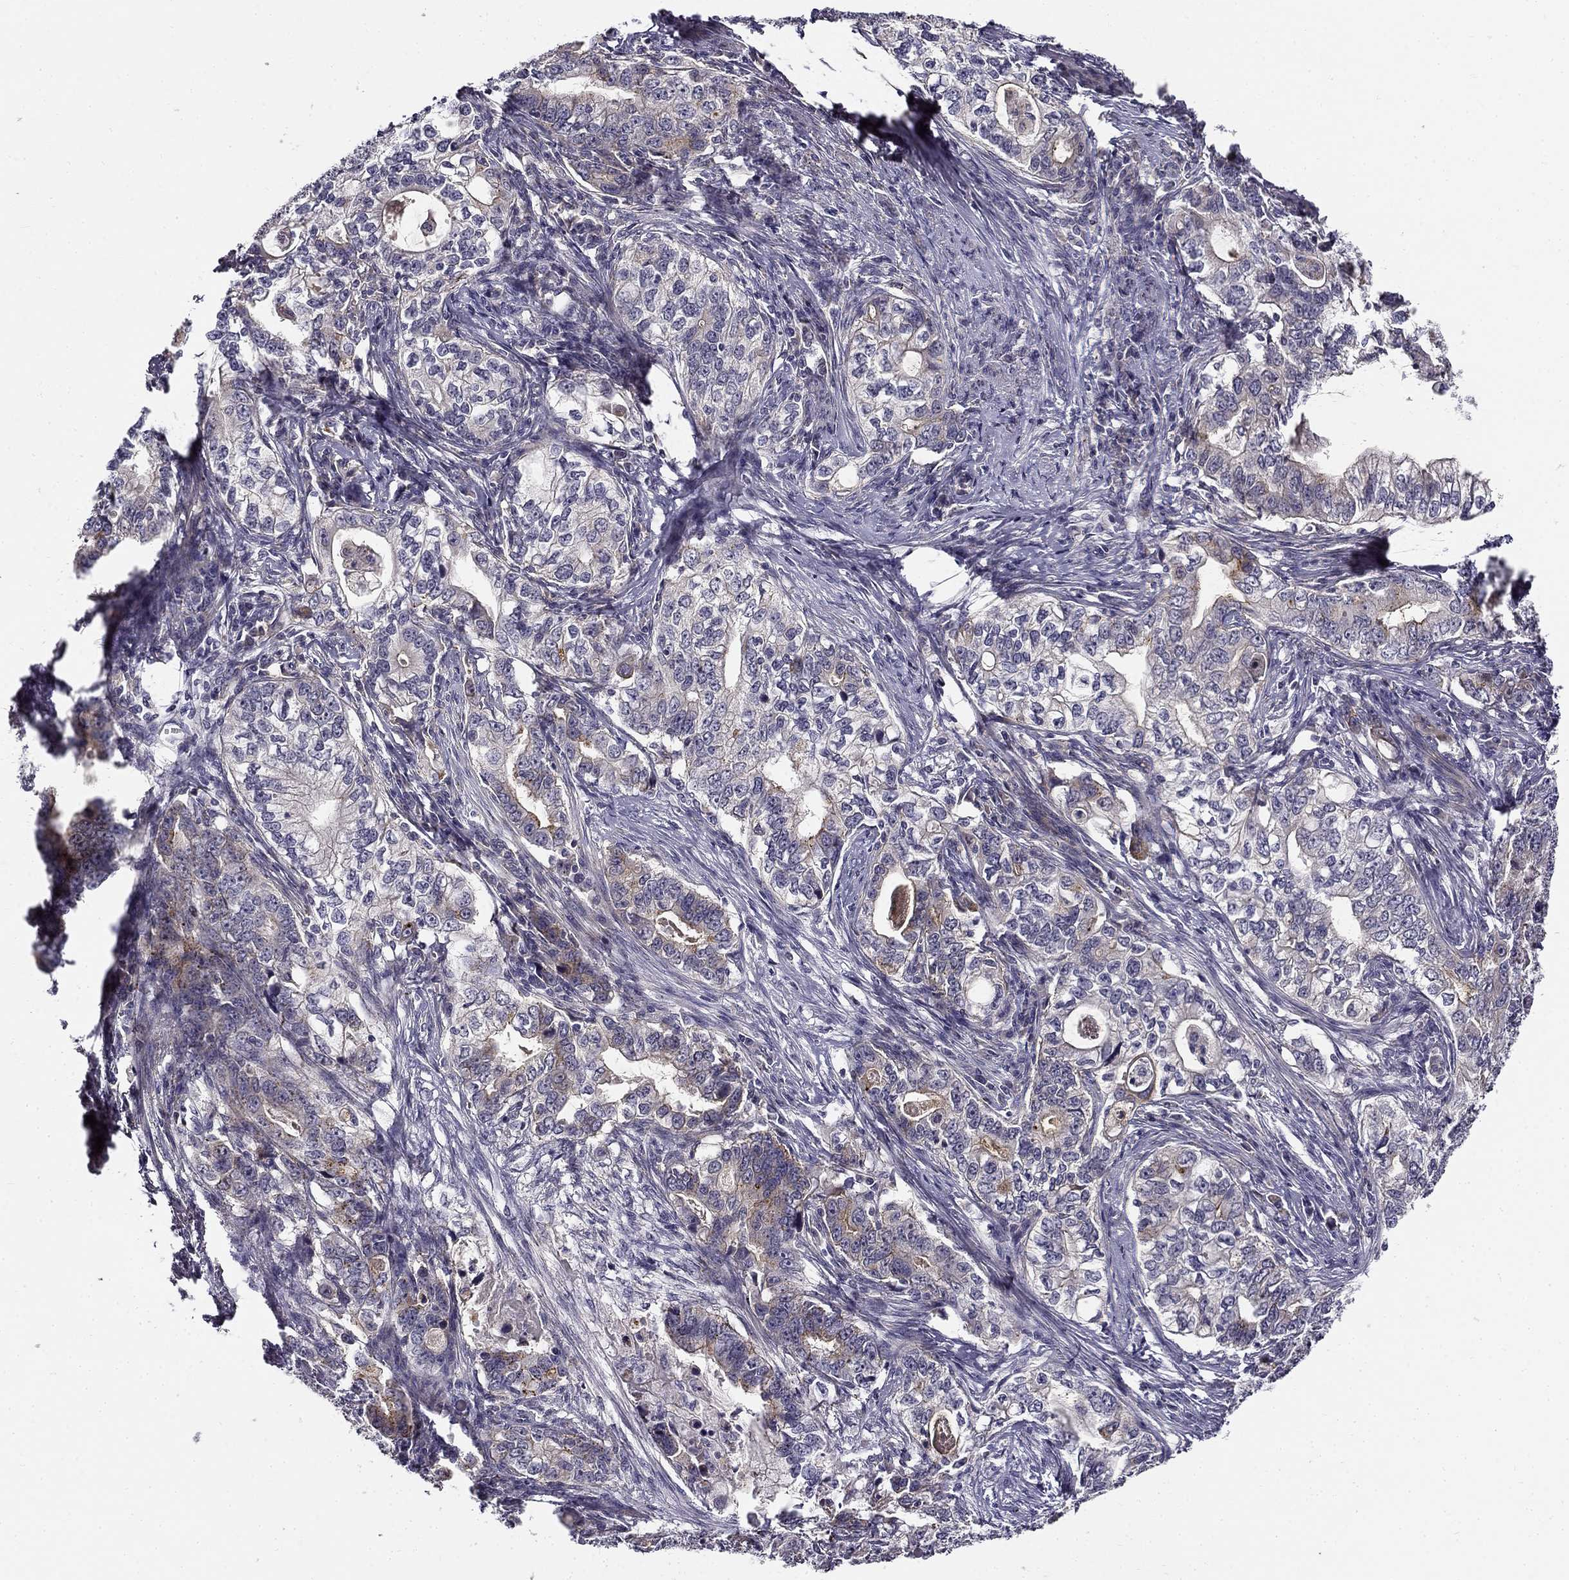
{"staining": {"intensity": "moderate", "quantity": "<25%", "location": "cytoplasmic/membranous"}, "tissue": "stomach cancer", "cell_type": "Tumor cells", "image_type": "cancer", "snomed": [{"axis": "morphology", "description": "Adenocarcinoma, NOS"}, {"axis": "topography", "description": "Stomach, lower"}], "caption": "Tumor cells exhibit low levels of moderate cytoplasmic/membranous expression in approximately <25% of cells in human stomach cancer (adenocarcinoma). (DAB (3,3'-diaminobenzidine) = brown stain, brightfield microscopy at high magnification).", "gene": "CNR1", "patient": {"sex": "female", "age": 72}}